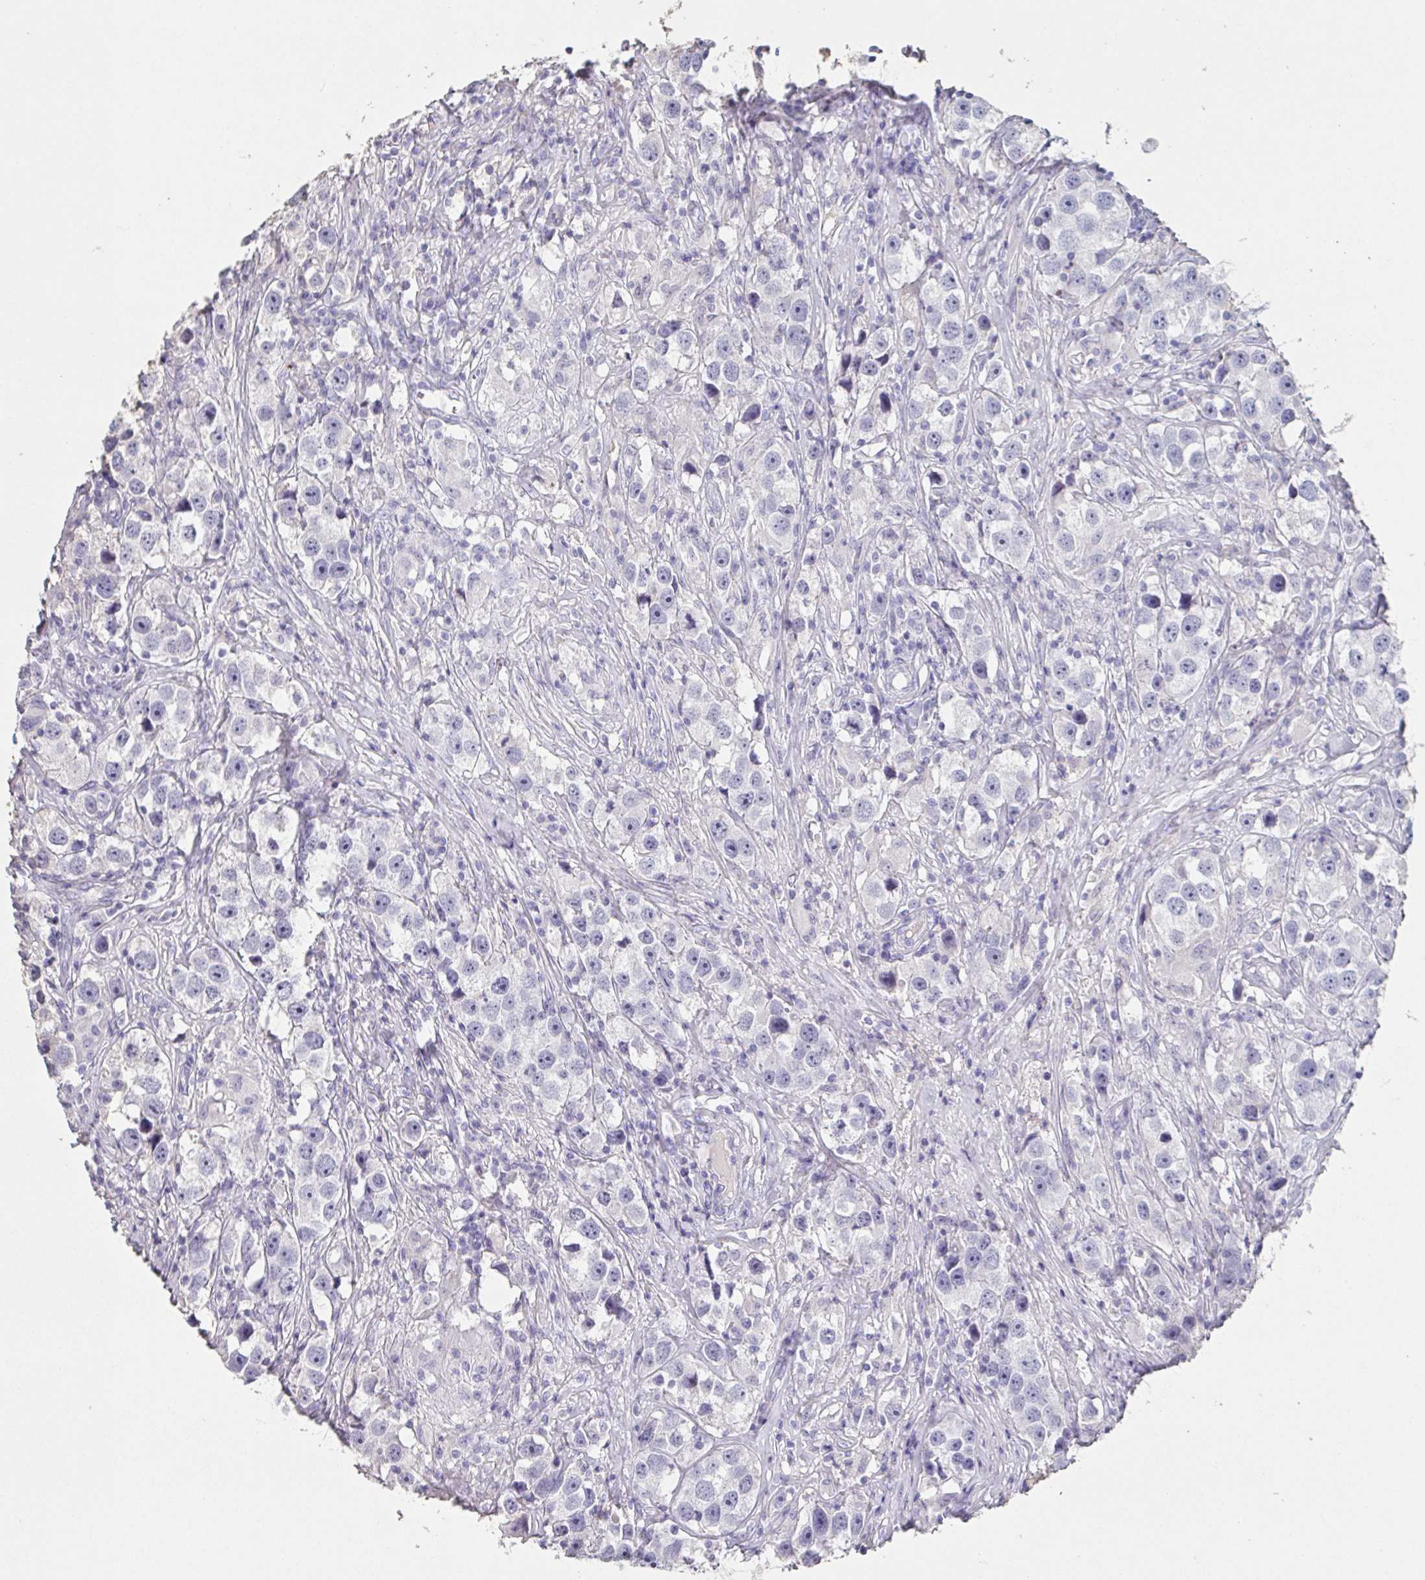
{"staining": {"intensity": "negative", "quantity": "none", "location": "none"}, "tissue": "testis cancer", "cell_type": "Tumor cells", "image_type": "cancer", "snomed": [{"axis": "morphology", "description": "Seminoma, NOS"}, {"axis": "topography", "description": "Testis"}], "caption": "High magnification brightfield microscopy of testis cancer stained with DAB (3,3'-diaminobenzidine) (brown) and counterstained with hematoxylin (blue): tumor cells show no significant expression. Nuclei are stained in blue.", "gene": "BPIFA2", "patient": {"sex": "male", "age": 49}}